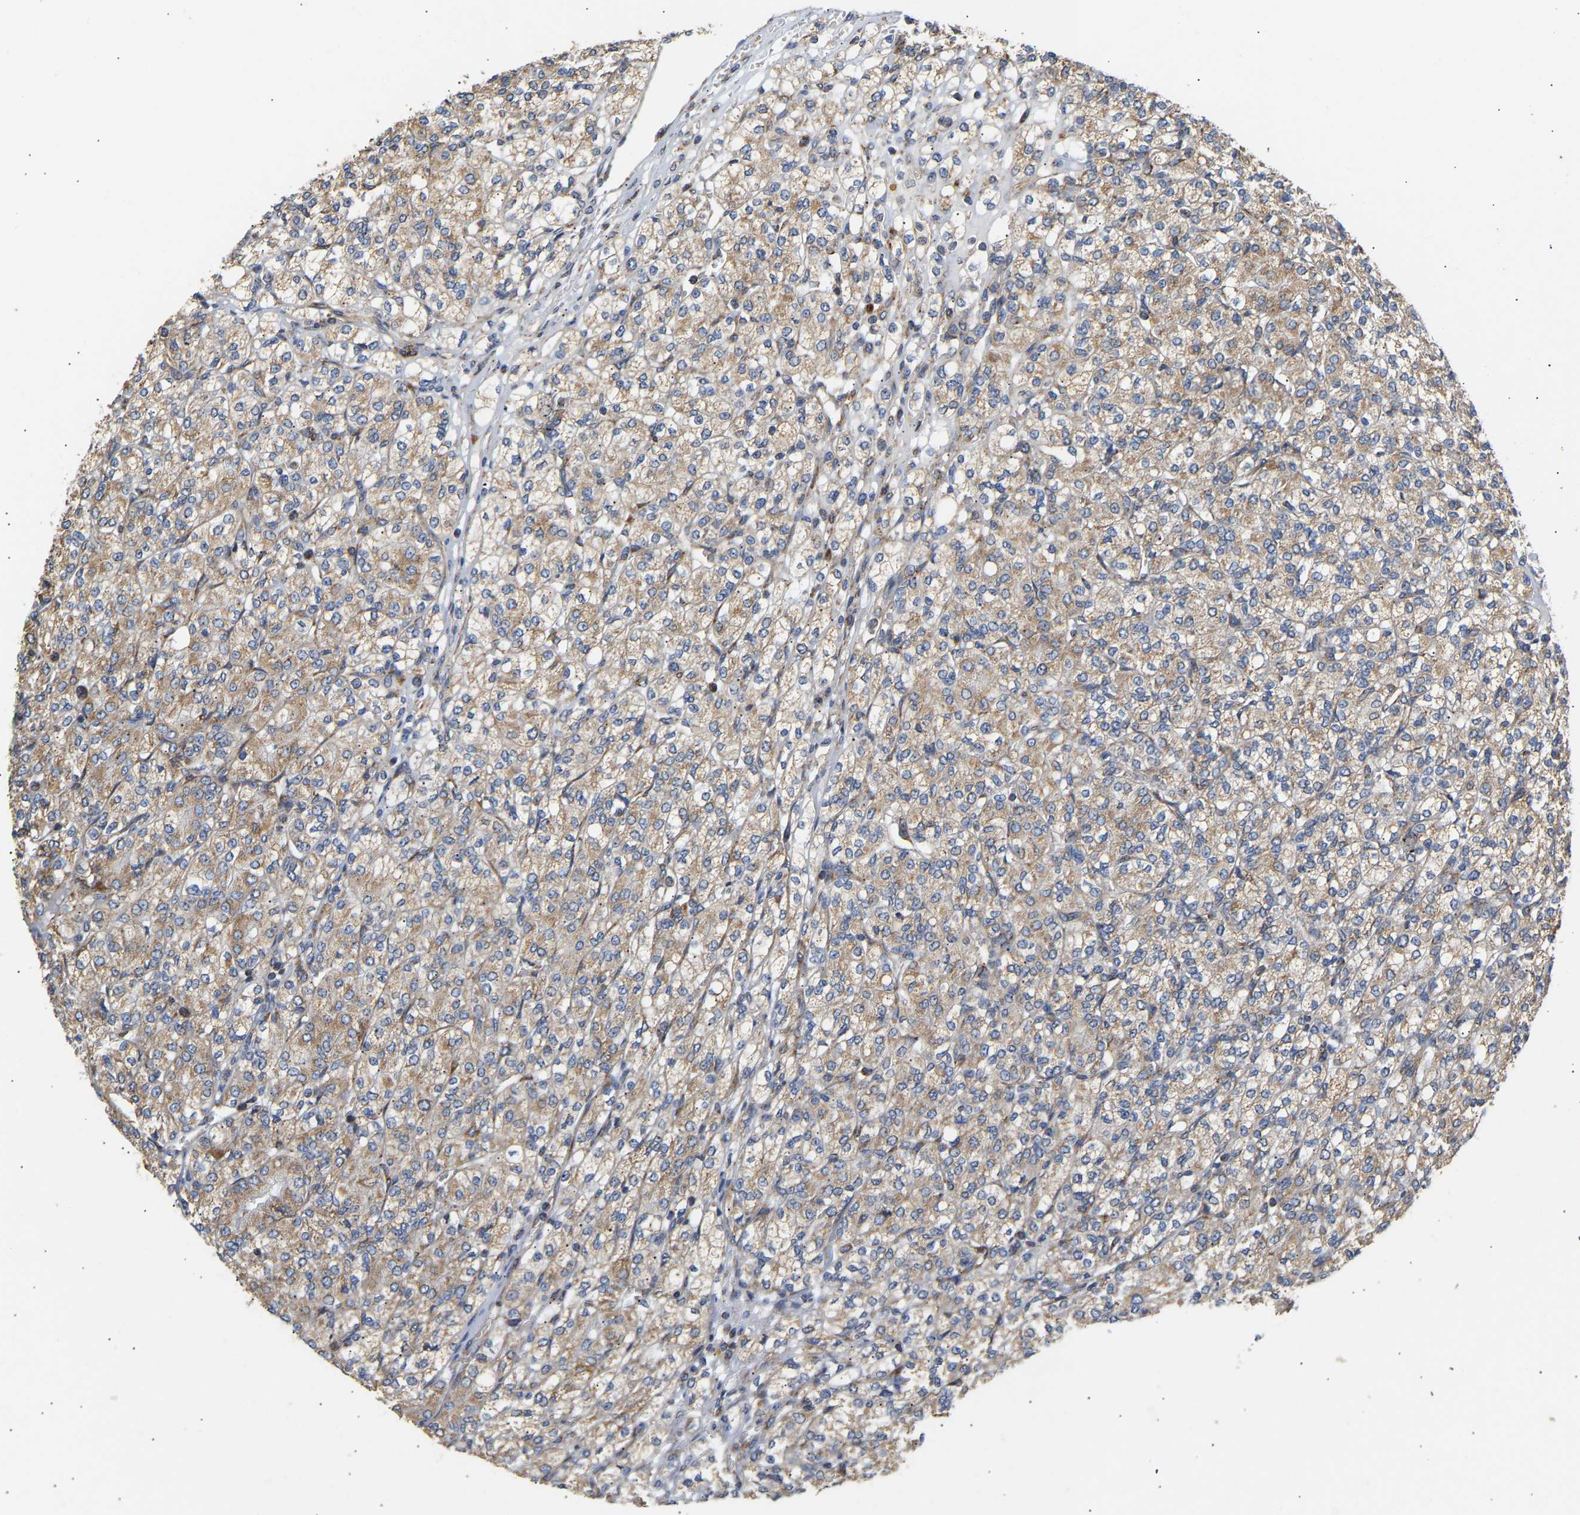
{"staining": {"intensity": "weak", "quantity": ">75%", "location": "cytoplasmic/membranous"}, "tissue": "renal cancer", "cell_type": "Tumor cells", "image_type": "cancer", "snomed": [{"axis": "morphology", "description": "Adenocarcinoma, NOS"}, {"axis": "topography", "description": "Kidney"}], "caption": "Immunohistochemistry of renal cancer shows low levels of weak cytoplasmic/membranous expression in approximately >75% of tumor cells.", "gene": "TMEM168", "patient": {"sex": "male", "age": 77}}